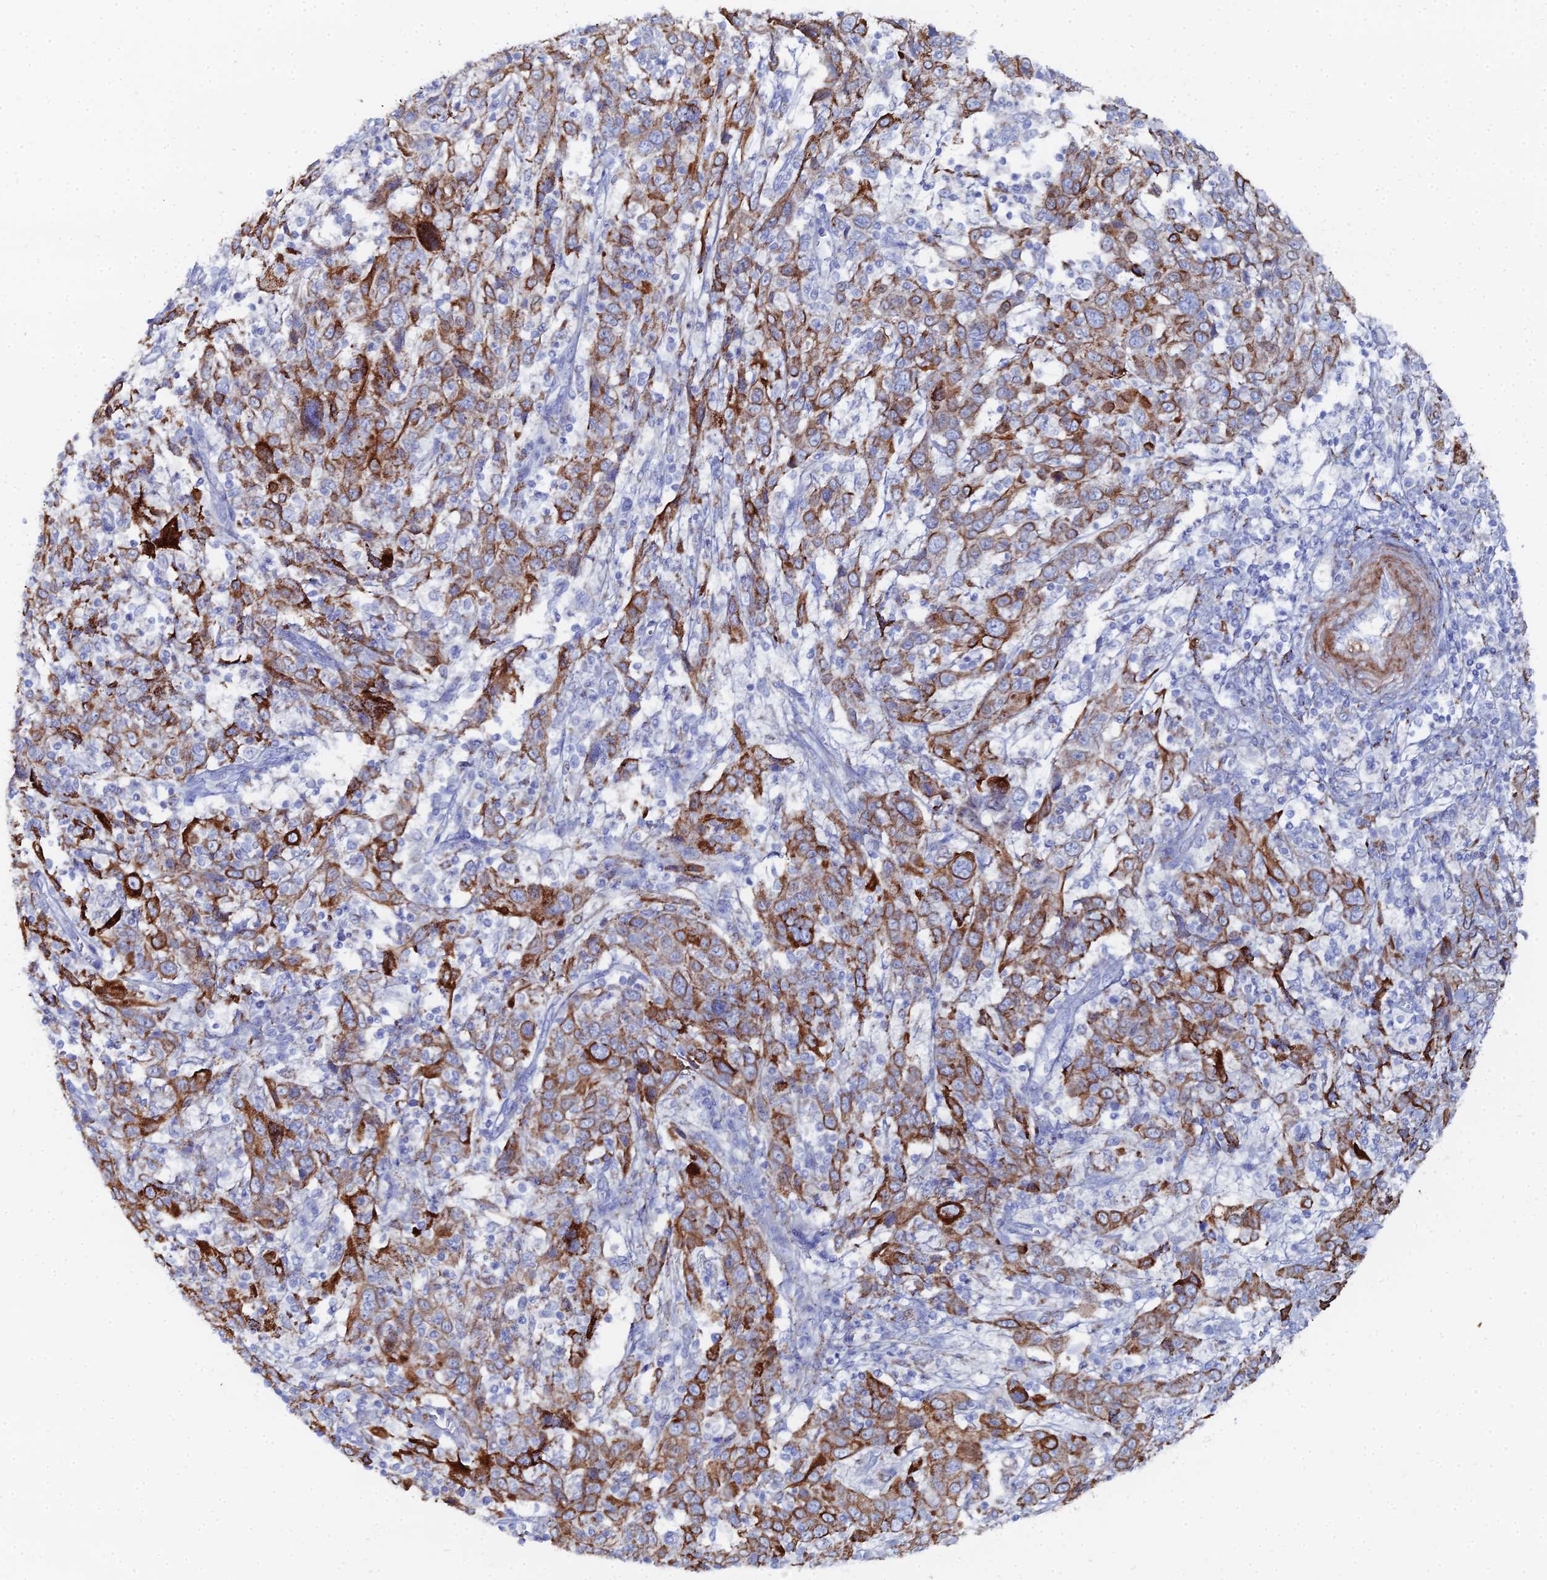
{"staining": {"intensity": "strong", "quantity": ">75%", "location": "cytoplasmic/membranous"}, "tissue": "cervical cancer", "cell_type": "Tumor cells", "image_type": "cancer", "snomed": [{"axis": "morphology", "description": "Squamous cell carcinoma, NOS"}, {"axis": "topography", "description": "Cervix"}], "caption": "Cervical cancer tissue shows strong cytoplasmic/membranous positivity in about >75% of tumor cells", "gene": "DHX34", "patient": {"sex": "female", "age": 46}}